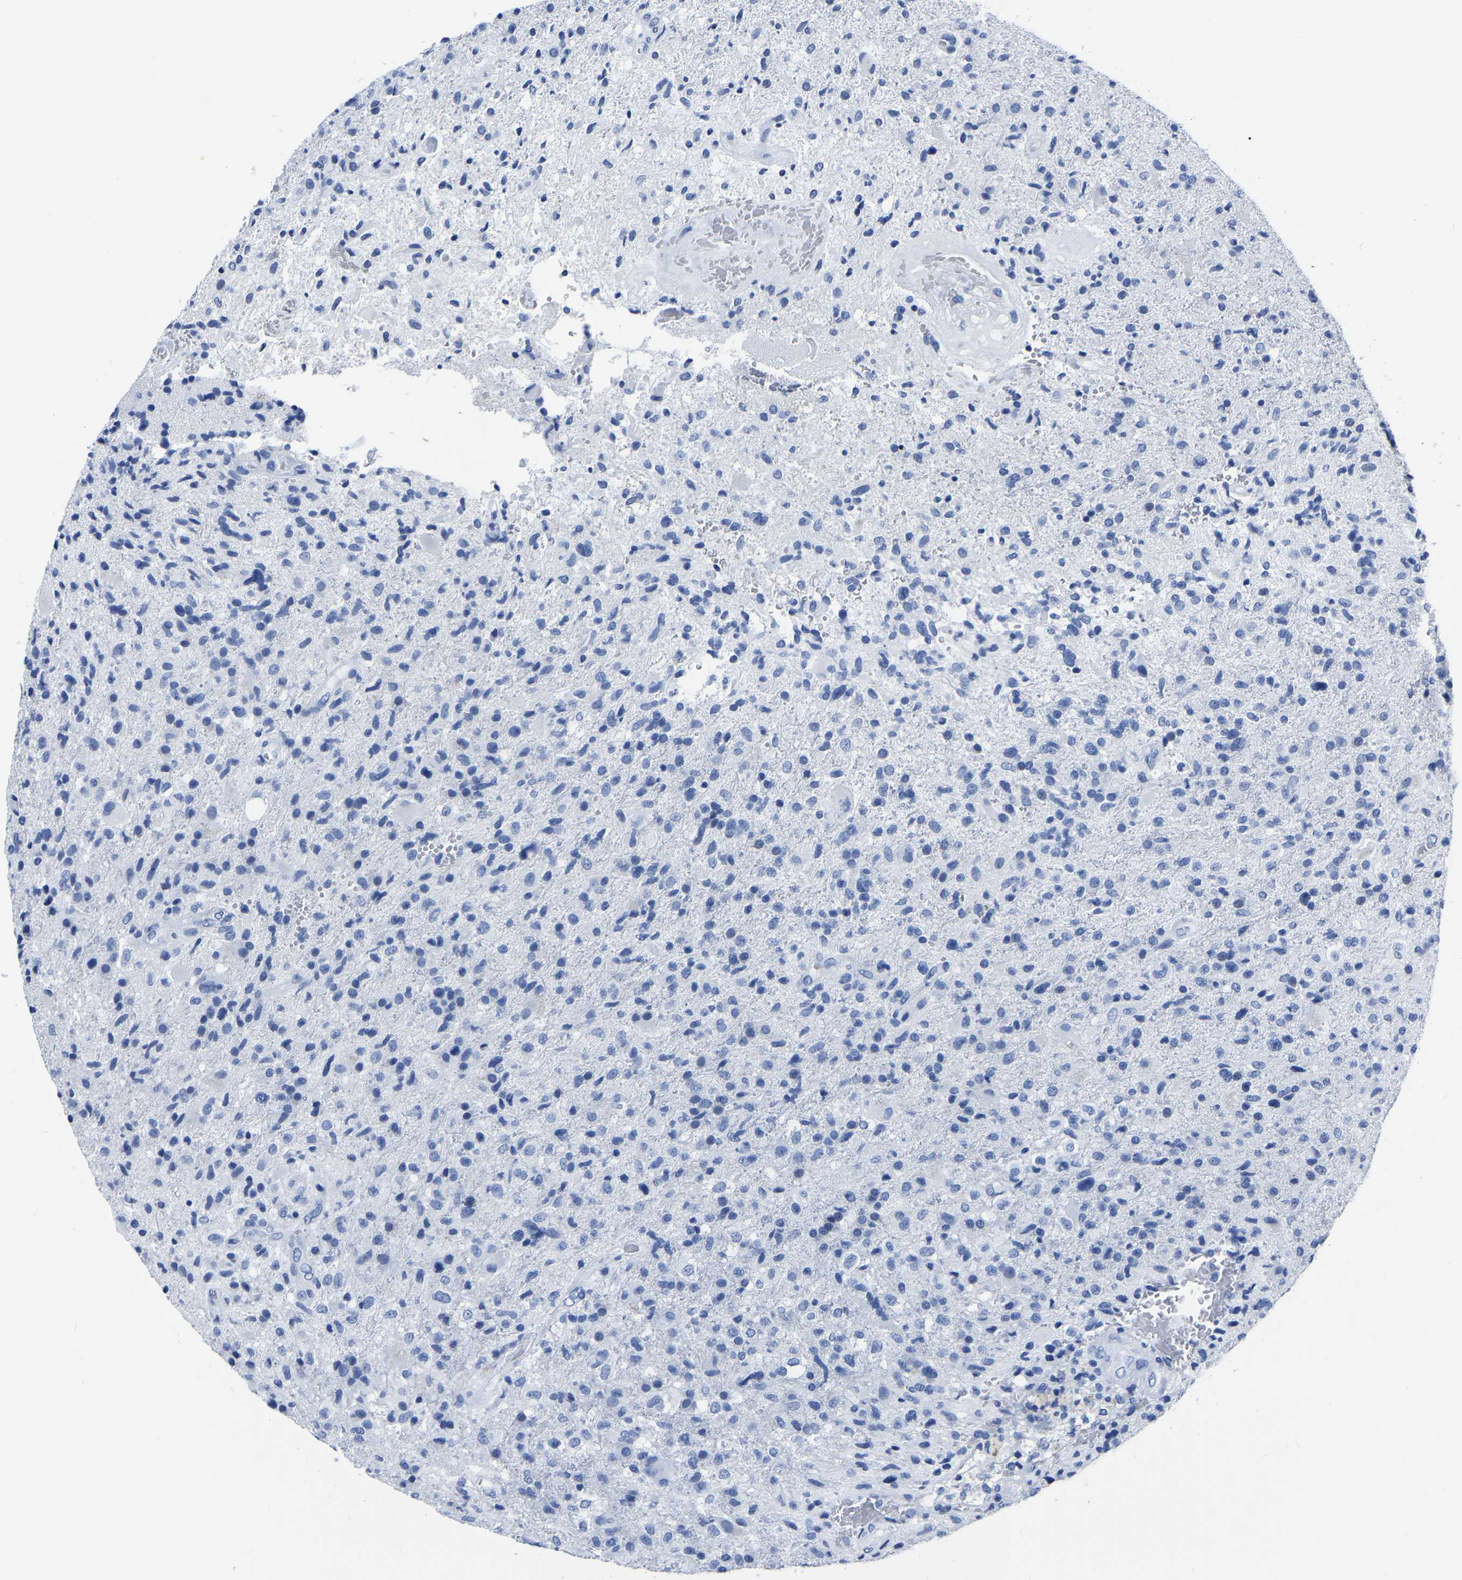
{"staining": {"intensity": "negative", "quantity": "none", "location": "none"}, "tissue": "glioma", "cell_type": "Tumor cells", "image_type": "cancer", "snomed": [{"axis": "morphology", "description": "Glioma, malignant, High grade"}, {"axis": "topography", "description": "Brain"}], "caption": "This photomicrograph is of malignant high-grade glioma stained with immunohistochemistry (IHC) to label a protein in brown with the nuclei are counter-stained blue. There is no staining in tumor cells.", "gene": "IMPG2", "patient": {"sex": "male", "age": 72}}